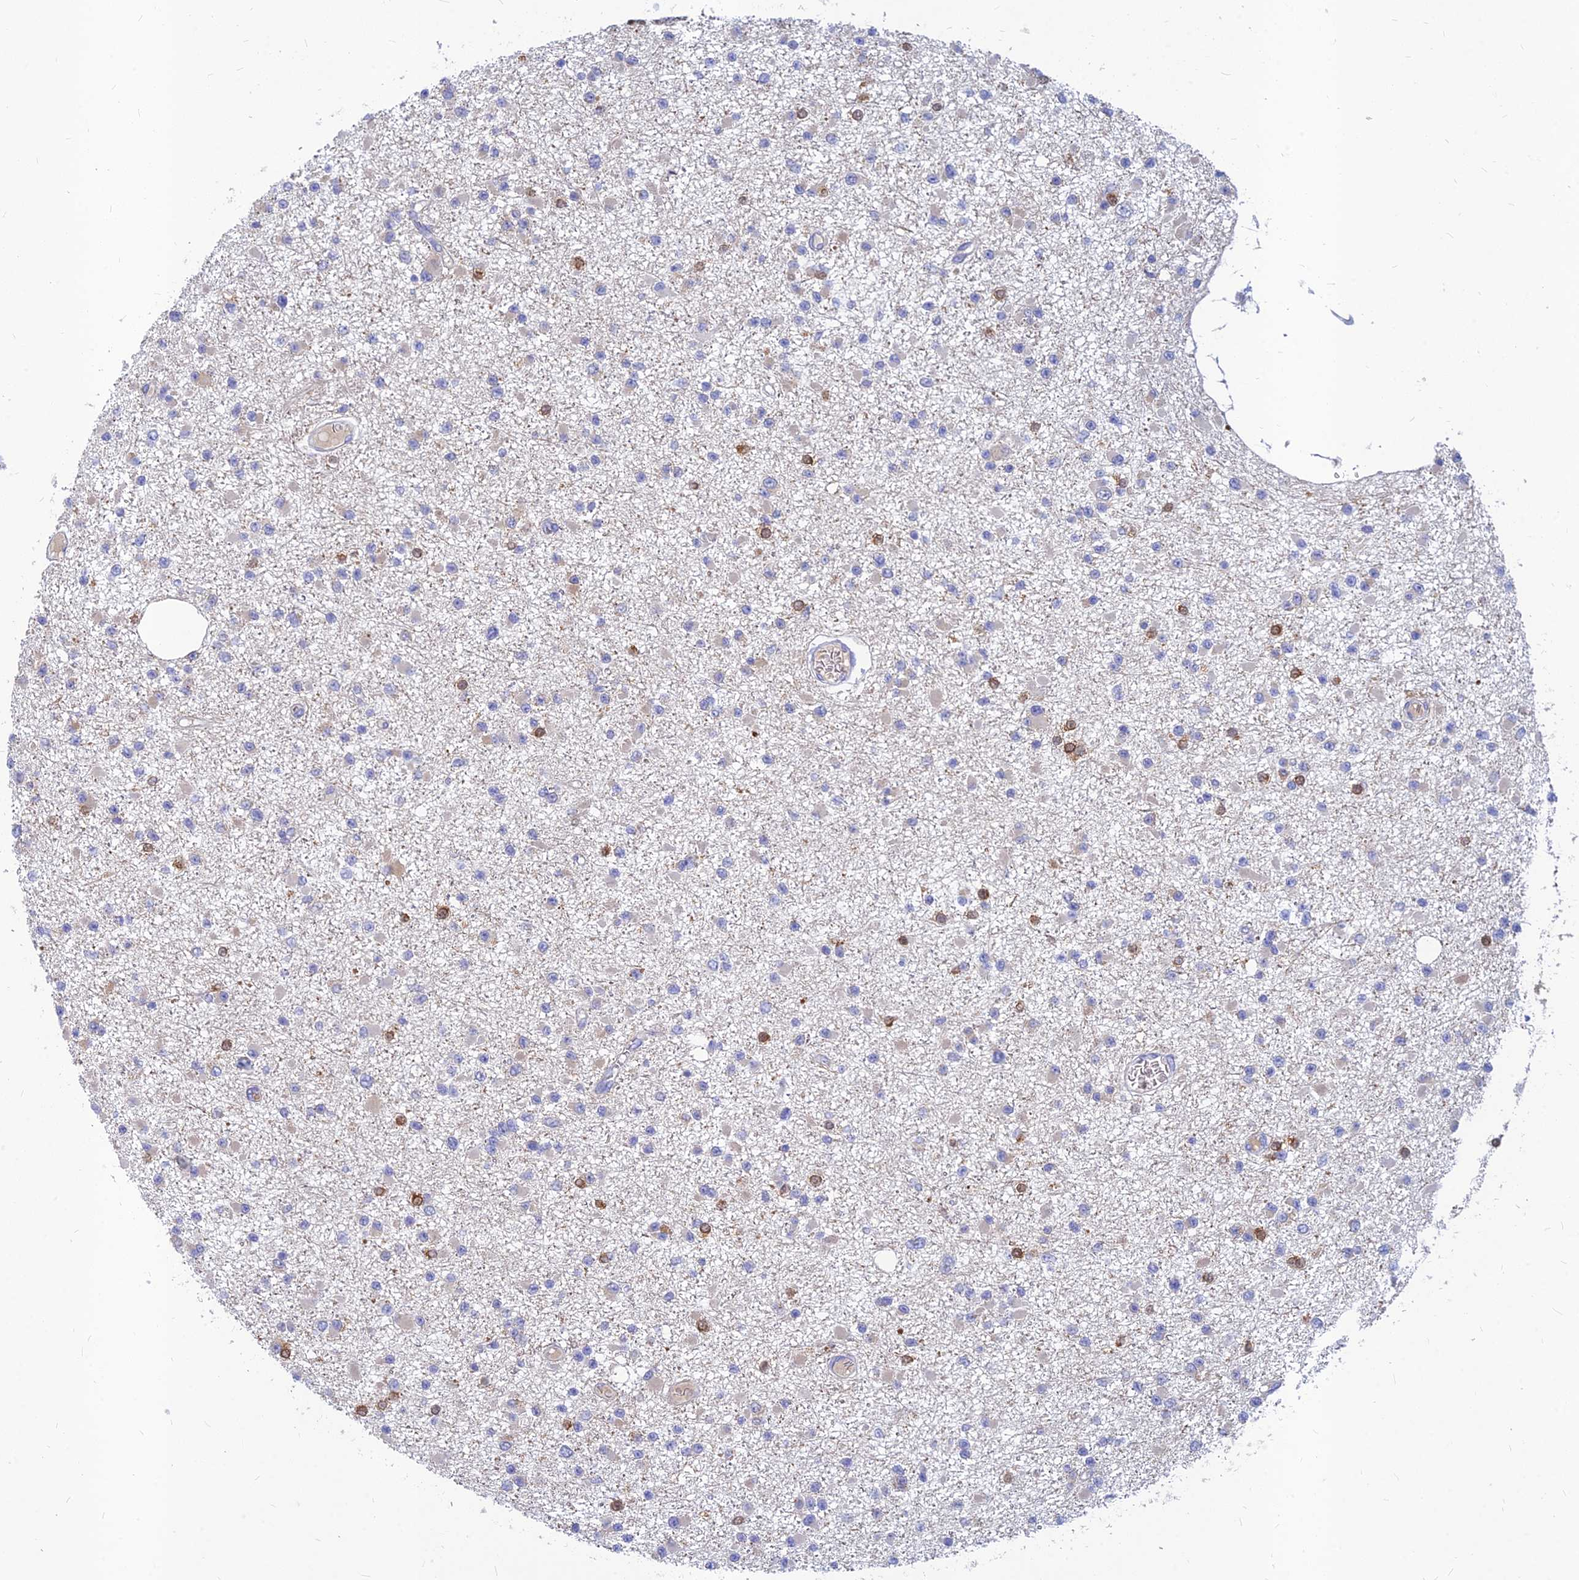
{"staining": {"intensity": "moderate", "quantity": "<25%", "location": "cytoplasmic/membranous"}, "tissue": "glioma", "cell_type": "Tumor cells", "image_type": "cancer", "snomed": [{"axis": "morphology", "description": "Glioma, malignant, Low grade"}, {"axis": "topography", "description": "Brain"}], "caption": "Immunohistochemistry photomicrograph of neoplastic tissue: low-grade glioma (malignant) stained using IHC demonstrates low levels of moderate protein expression localized specifically in the cytoplasmic/membranous of tumor cells, appearing as a cytoplasmic/membranous brown color.", "gene": "CACNA1B", "patient": {"sex": "female", "age": 22}}